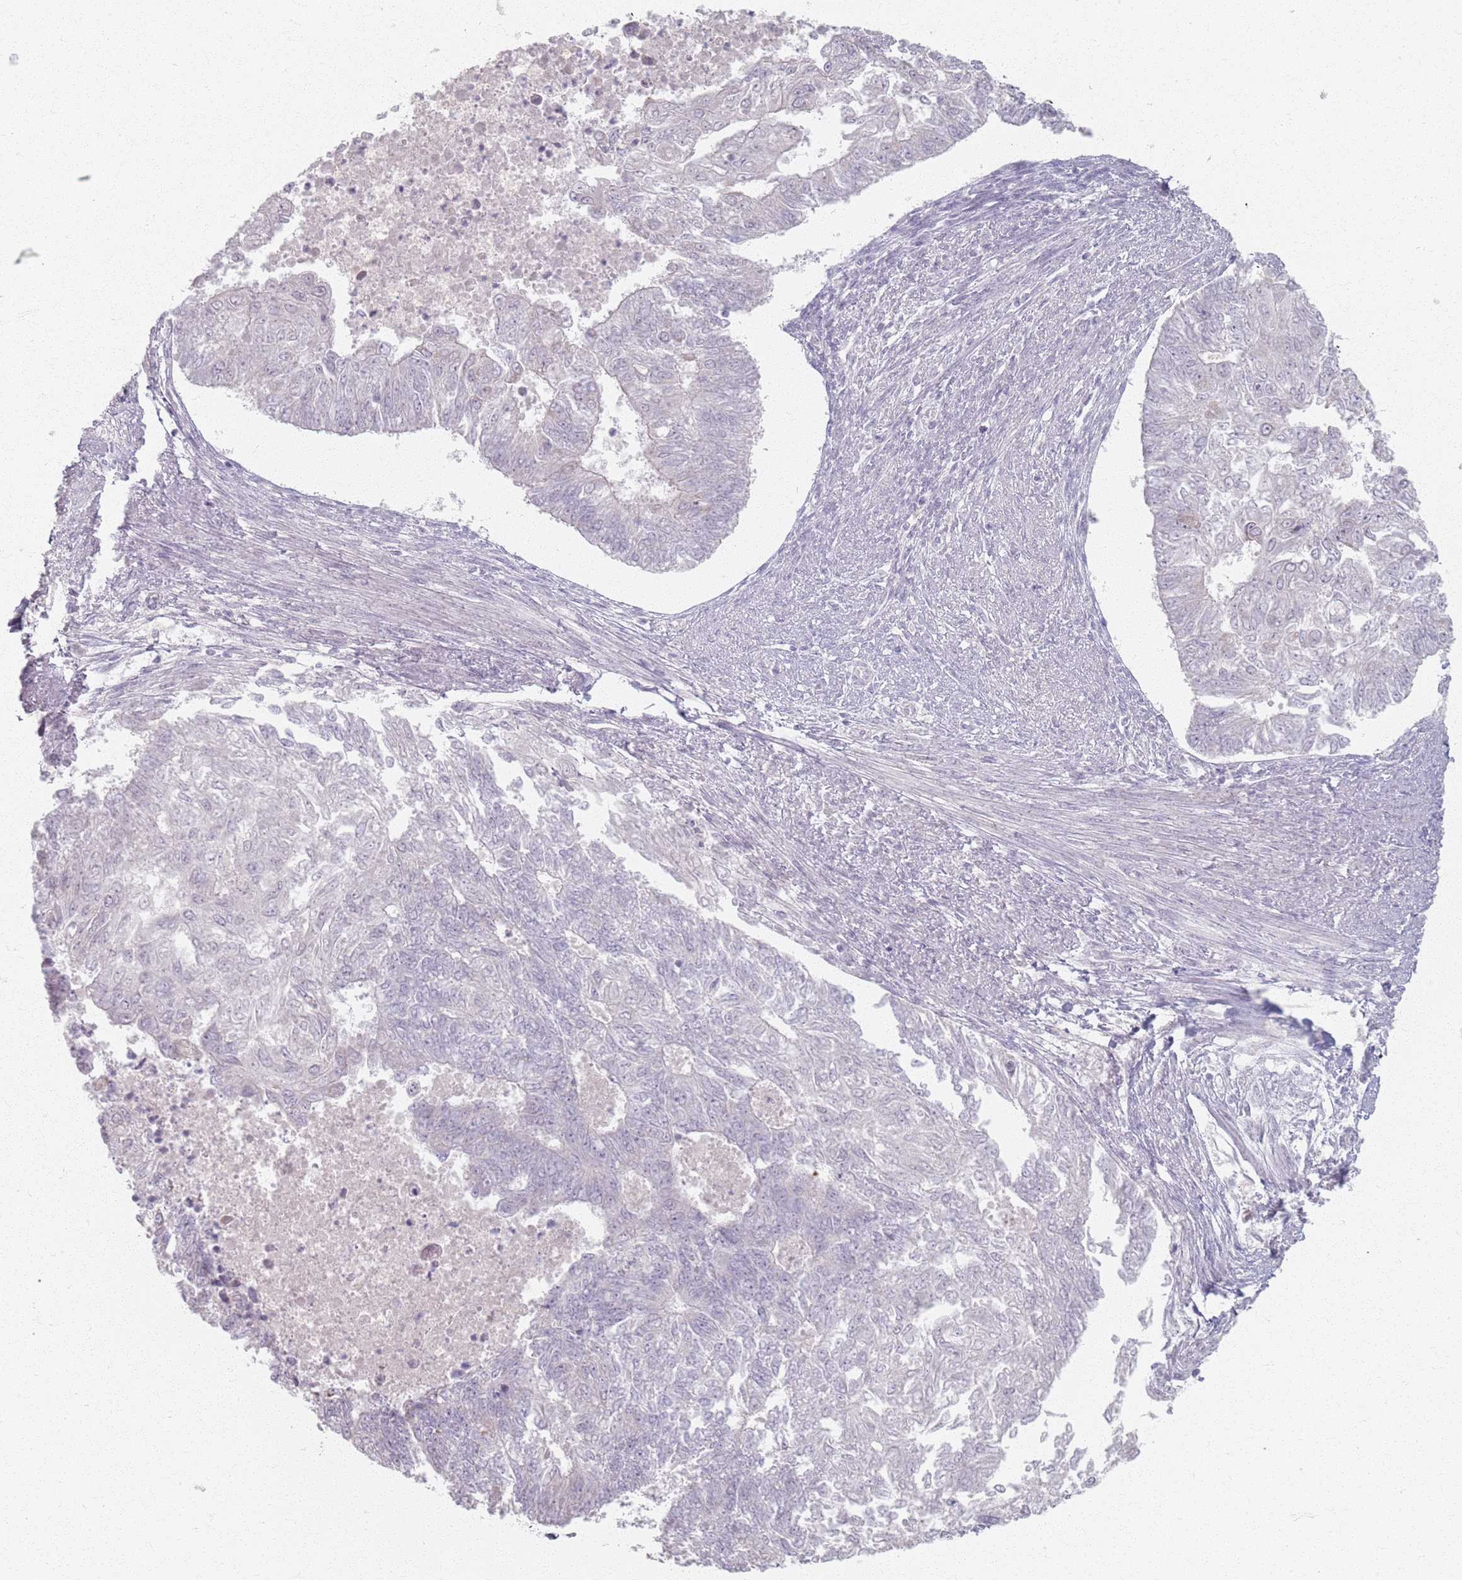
{"staining": {"intensity": "negative", "quantity": "none", "location": "none"}, "tissue": "endometrial cancer", "cell_type": "Tumor cells", "image_type": "cancer", "snomed": [{"axis": "morphology", "description": "Adenocarcinoma, NOS"}, {"axis": "topography", "description": "Endometrium"}], "caption": "Endometrial cancer stained for a protein using immunohistochemistry demonstrates no expression tumor cells.", "gene": "PKD2L2", "patient": {"sex": "female", "age": 32}}